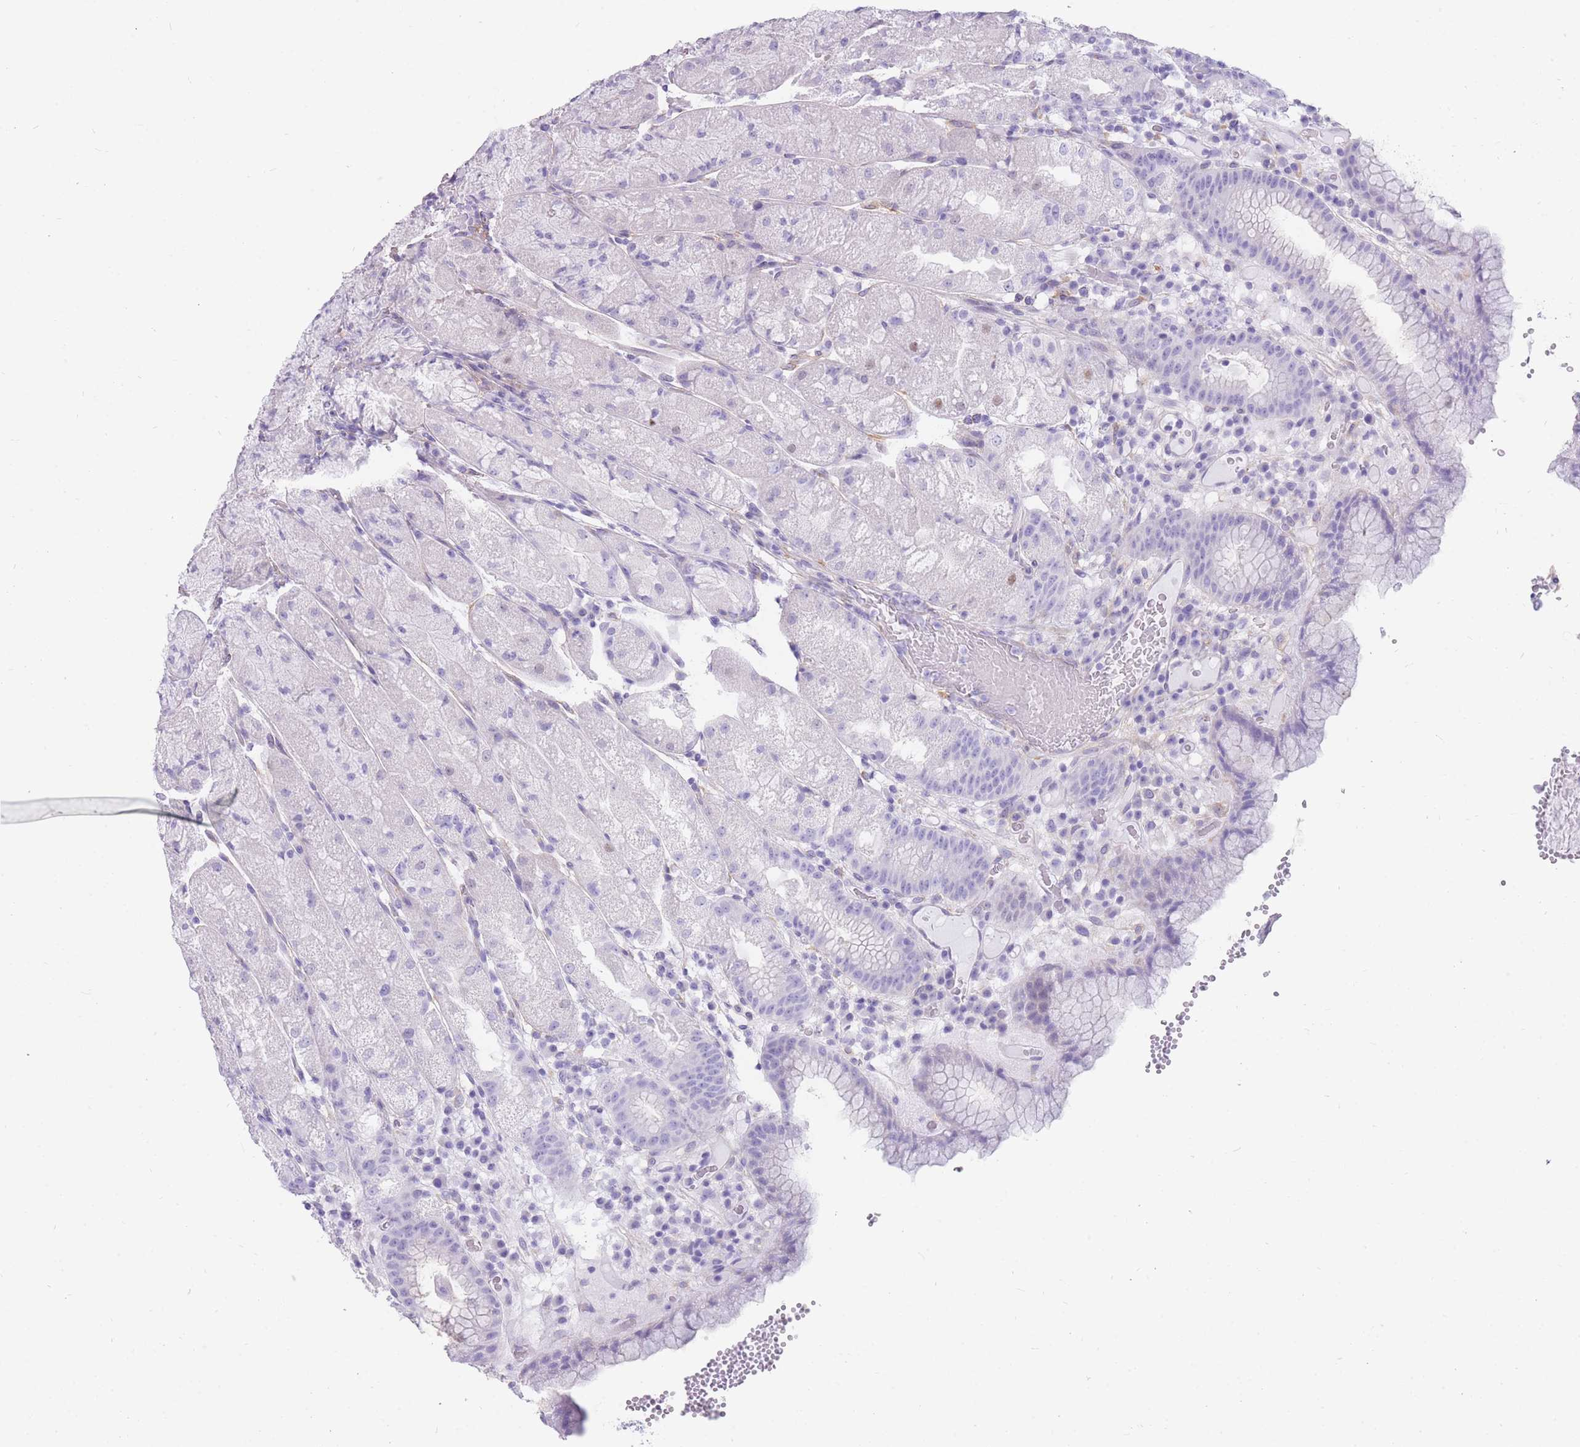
{"staining": {"intensity": "negative", "quantity": "none", "location": "none"}, "tissue": "stomach", "cell_type": "Glandular cells", "image_type": "normal", "snomed": [{"axis": "morphology", "description": "Normal tissue, NOS"}, {"axis": "topography", "description": "Stomach, upper"}], "caption": "A micrograph of stomach stained for a protein displays no brown staining in glandular cells. The staining is performed using DAB brown chromogen with nuclei counter-stained in using hematoxylin.", "gene": "MTSS2", "patient": {"sex": "male", "age": 52}}